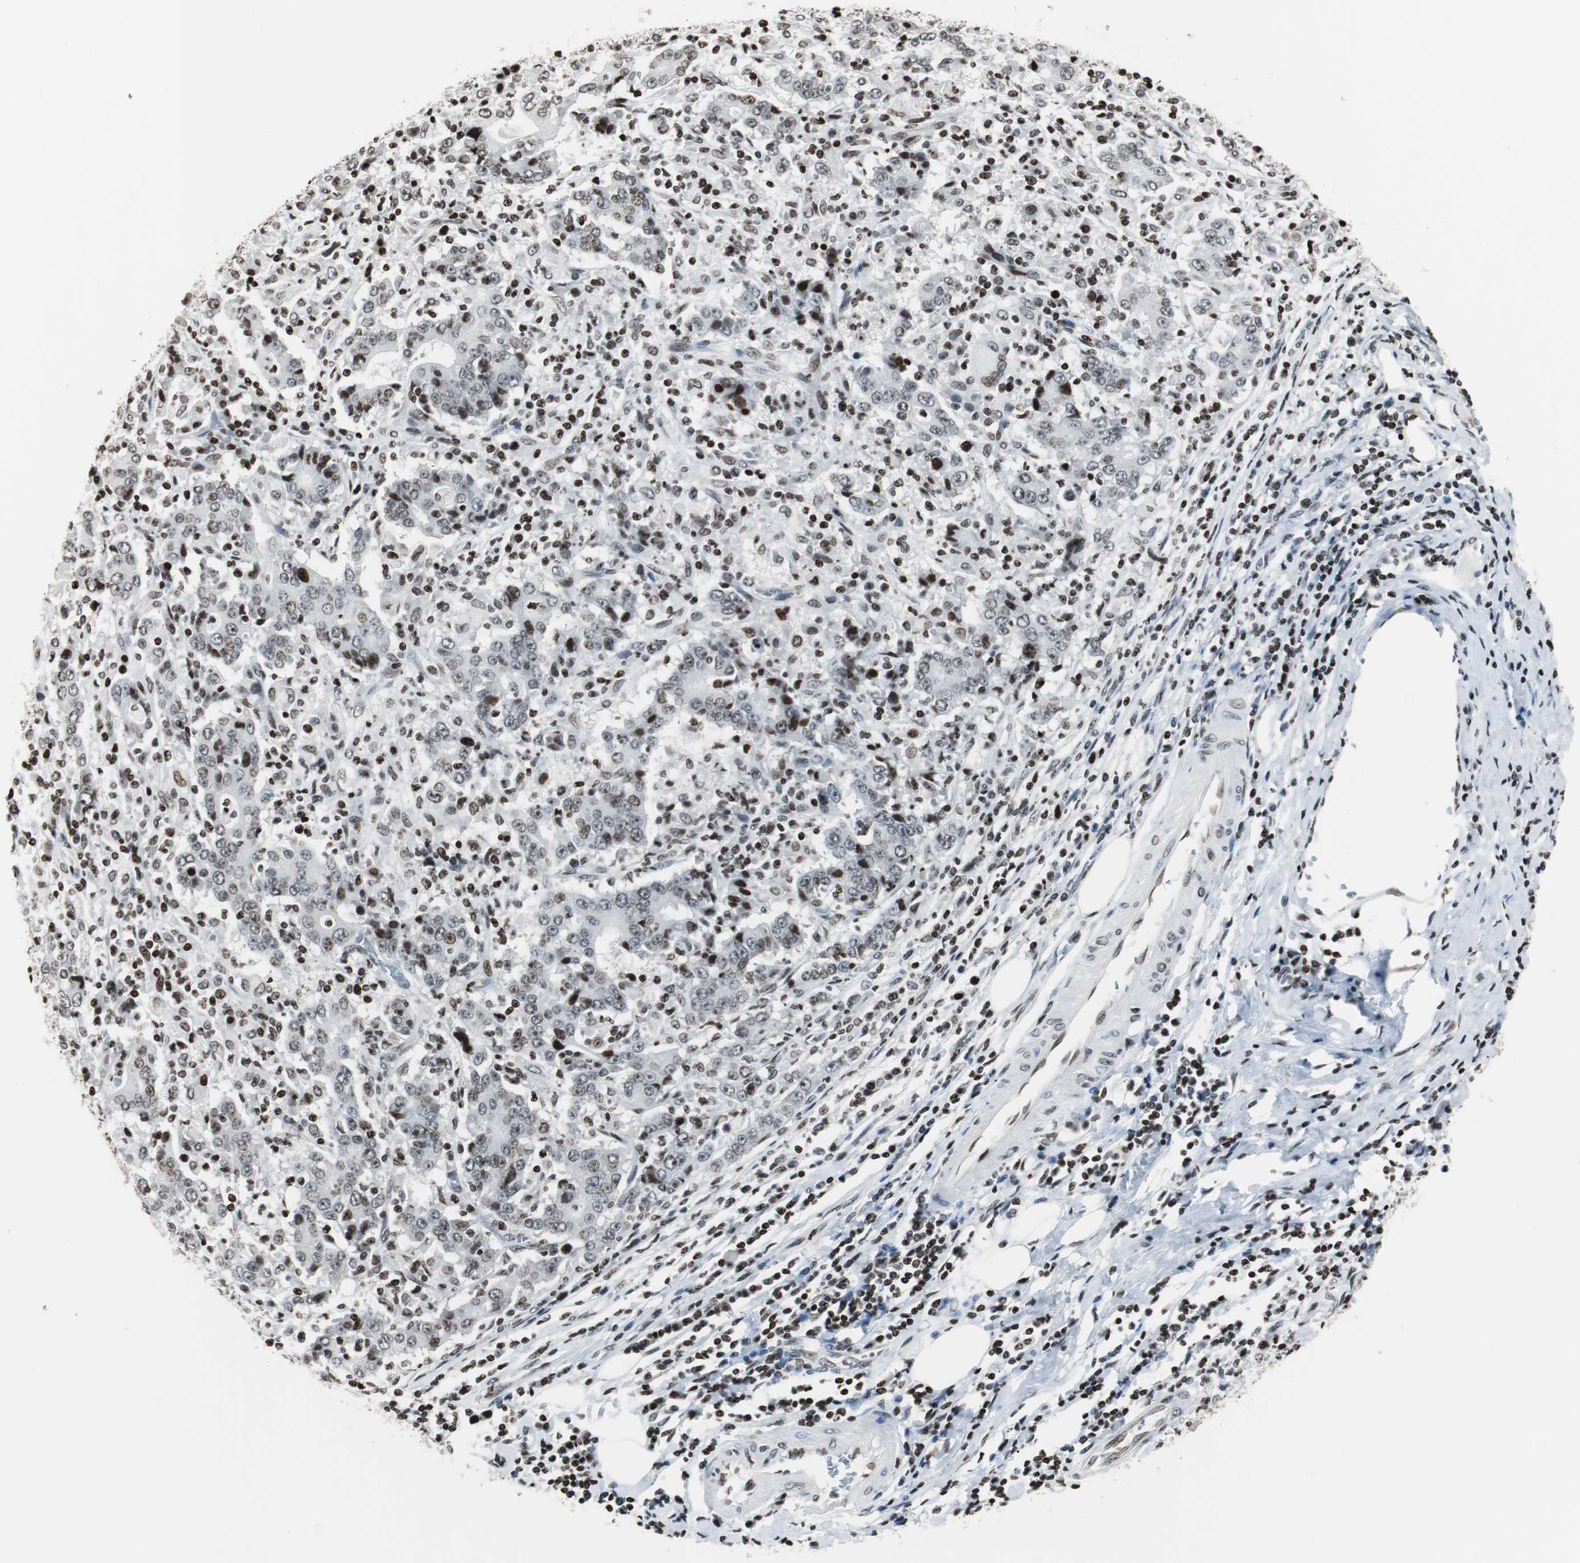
{"staining": {"intensity": "weak", "quantity": ">75%", "location": "nuclear"}, "tissue": "stomach cancer", "cell_type": "Tumor cells", "image_type": "cancer", "snomed": [{"axis": "morphology", "description": "Normal tissue, NOS"}, {"axis": "morphology", "description": "Adenocarcinoma, NOS"}, {"axis": "topography", "description": "Stomach, upper"}, {"axis": "topography", "description": "Stomach"}], "caption": "Brown immunohistochemical staining in stomach cancer (adenocarcinoma) exhibits weak nuclear expression in about >75% of tumor cells.", "gene": "PAXIP1", "patient": {"sex": "male", "age": 59}}